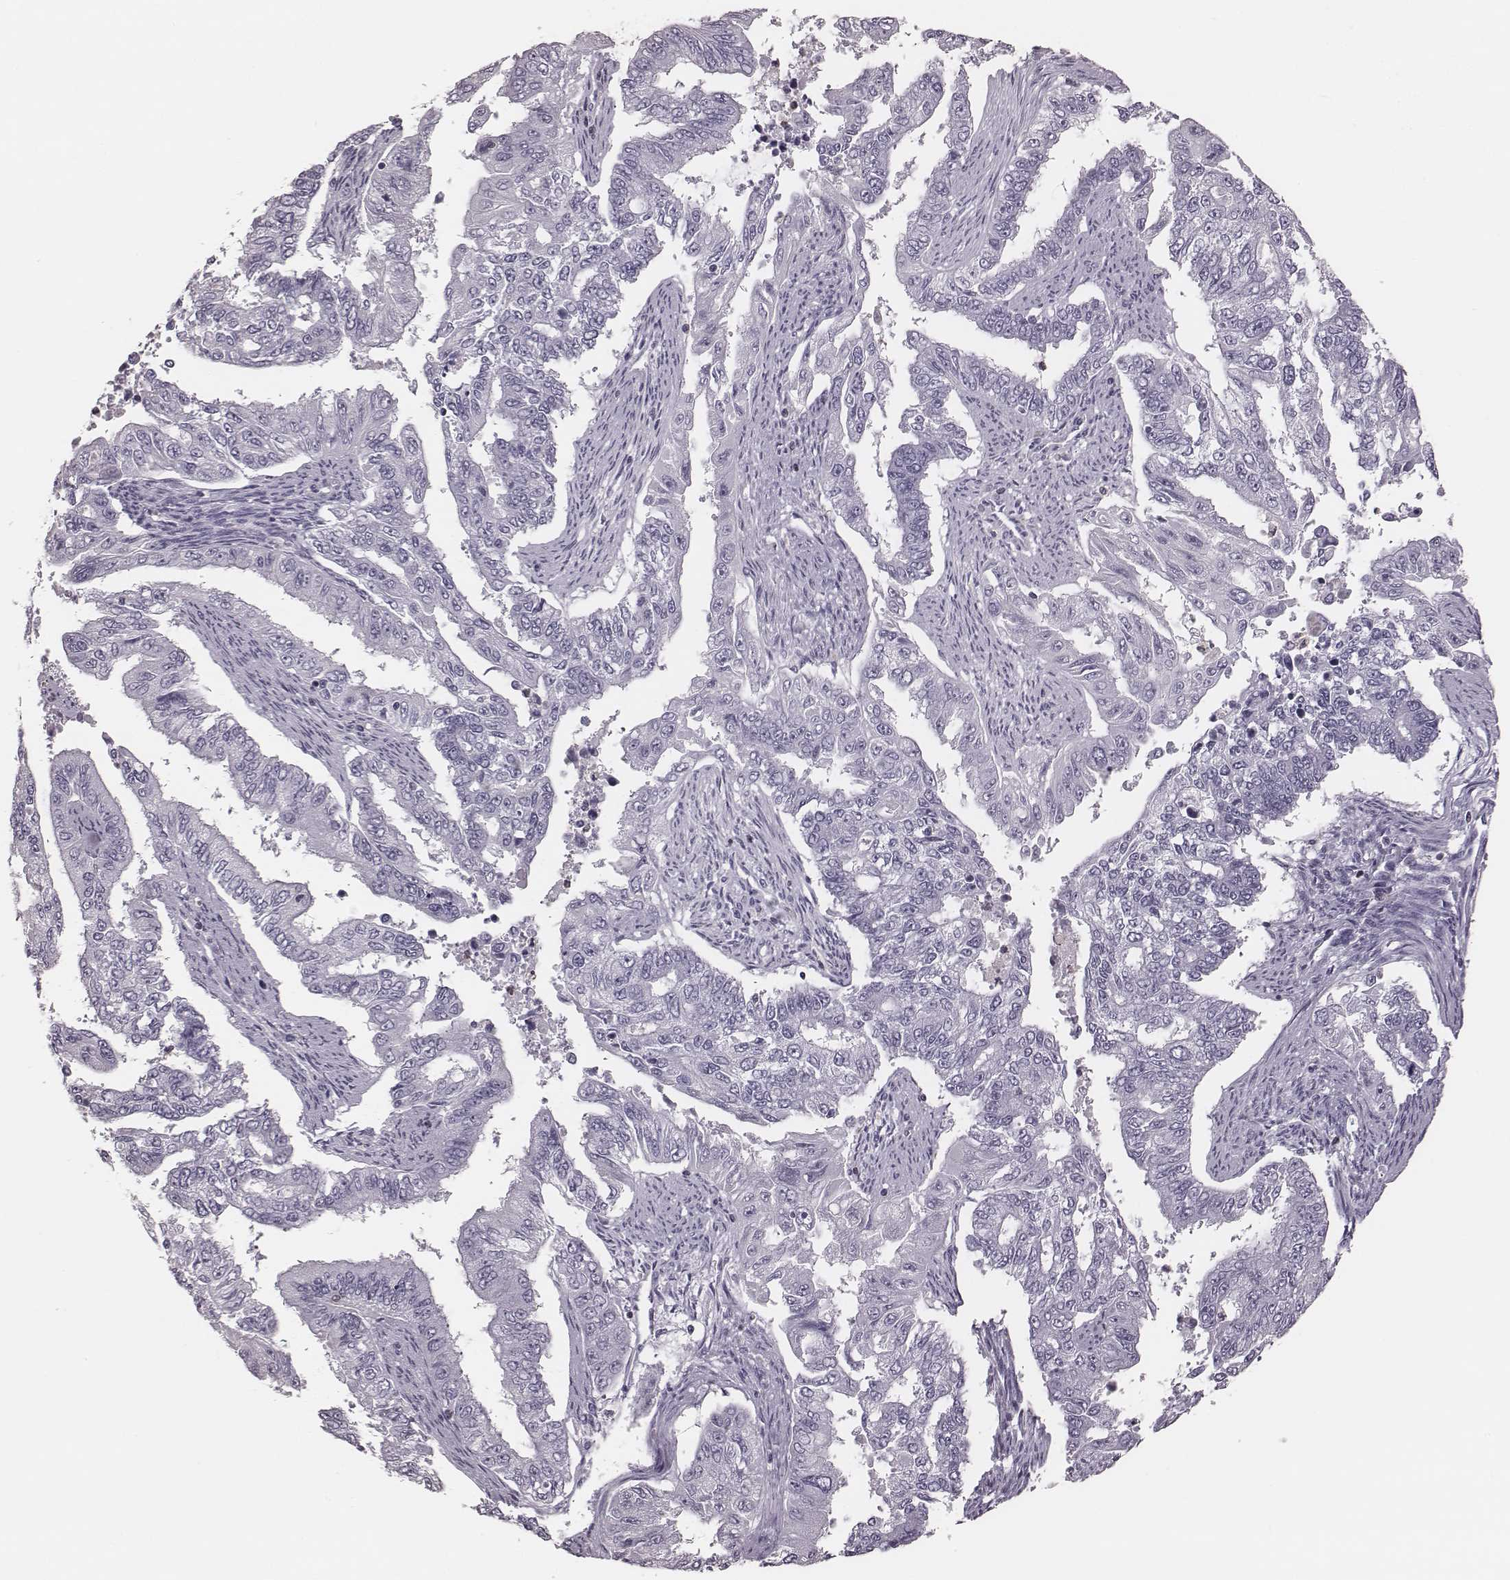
{"staining": {"intensity": "negative", "quantity": "none", "location": "none"}, "tissue": "endometrial cancer", "cell_type": "Tumor cells", "image_type": "cancer", "snomed": [{"axis": "morphology", "description": "Adenocarcinoma, NOS"}, {"axis": "topography", "description": "Uterus"}], "caption": "Micrograph shows no significant protein expression in tumor cells of adenocarcinoma (endometrial).", "gene": "ZNF365", "patient": {"sex": "female", "age": 59}}